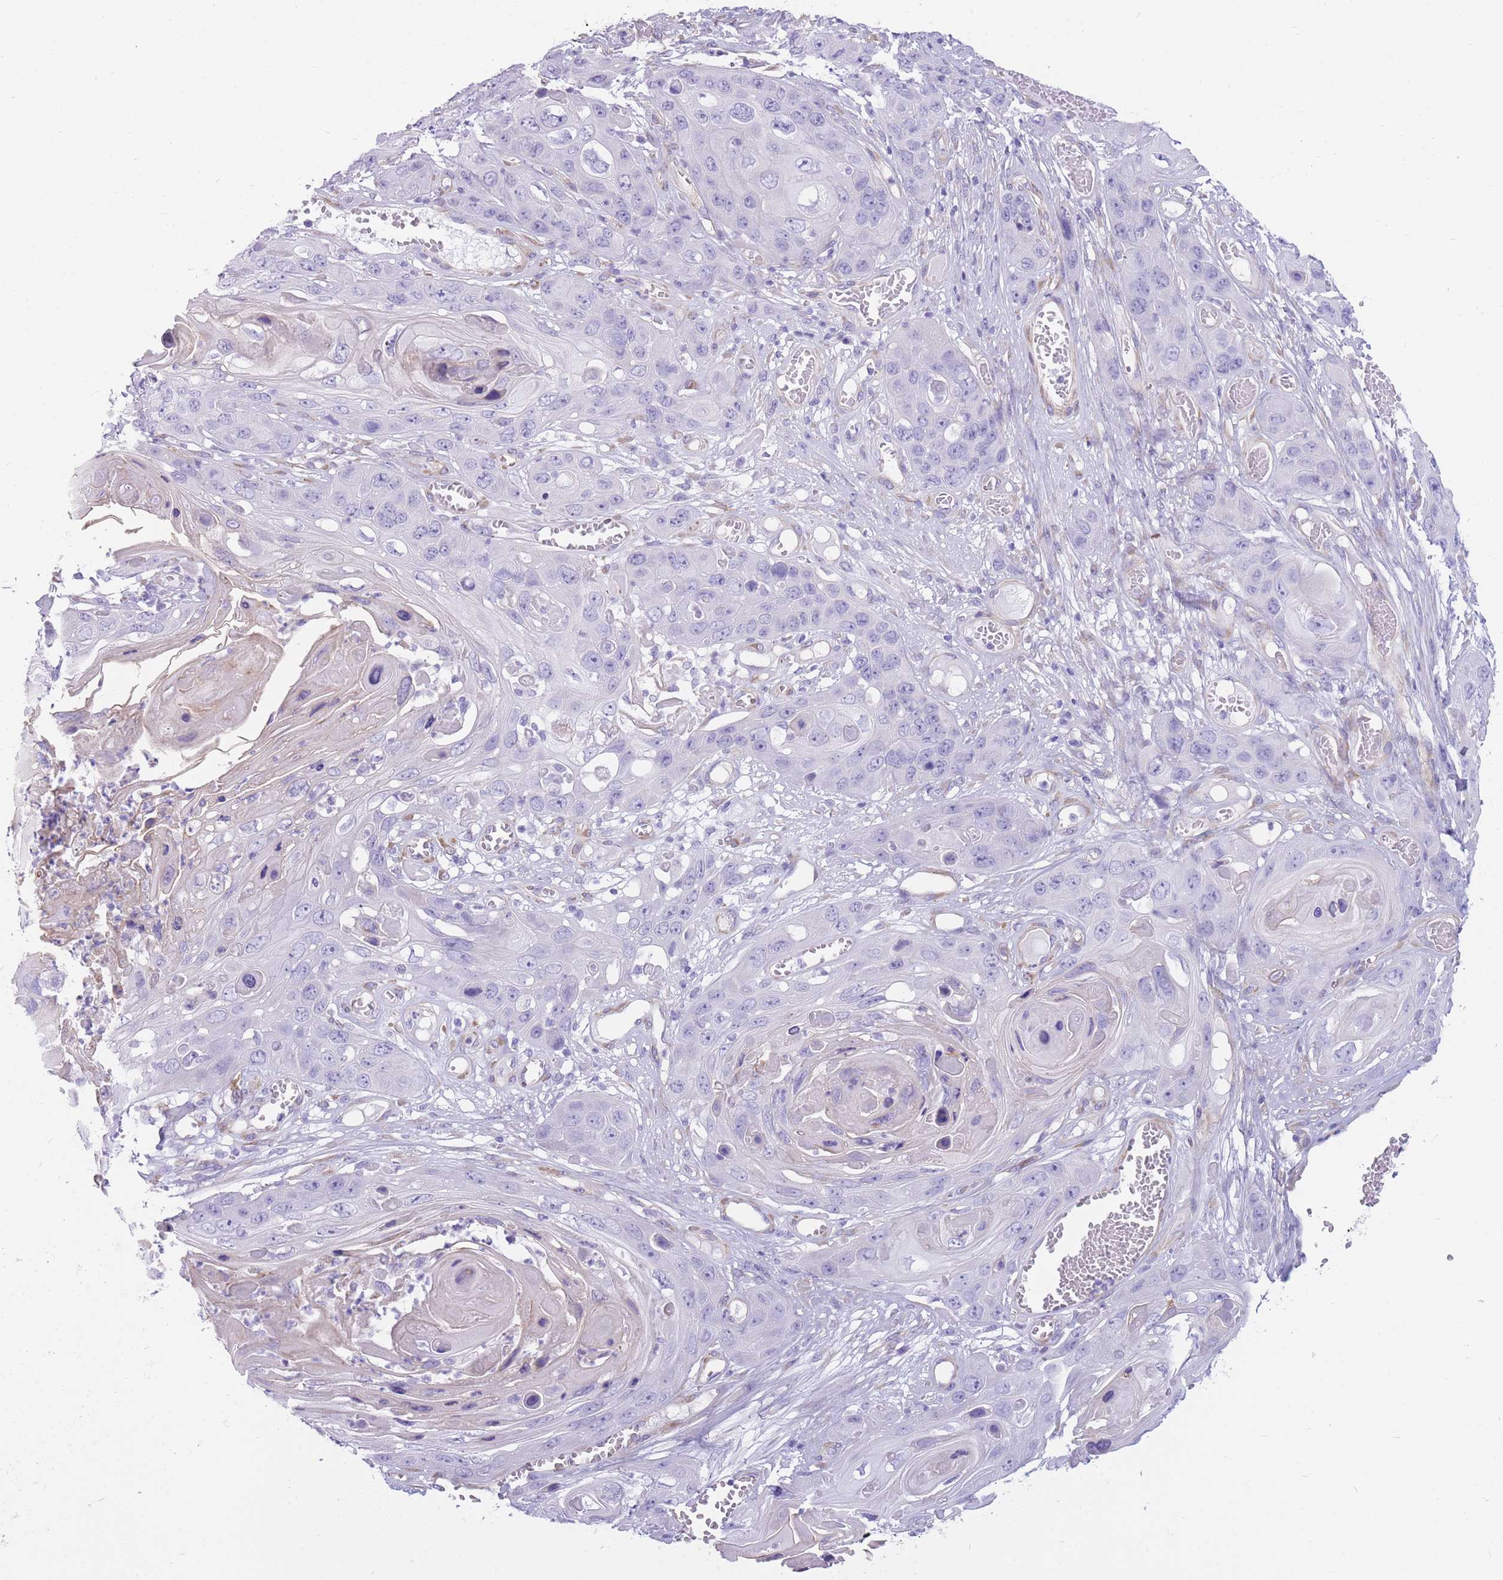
{"staining": {"intensity": "negative", "quantity": "none", "location": "none"}, "tissue": "skin cancer", "cell_type": "Tumor cells", "image_type": "cancer", "snomed": [{"axis": "morphology", "description": "Squamous cell carcinoma, NOS"}, {"axis": "topography", "description": "Skin"}], "caption": "Immunohistochemistry (IHC) image of neoplastic tissue: skin squamous cell carcinoma stained with DAB demonstrates no significant protein expression in tumor cells.", "gene": "MTSS2", "patient": {"sex": "male", "age": 55}}